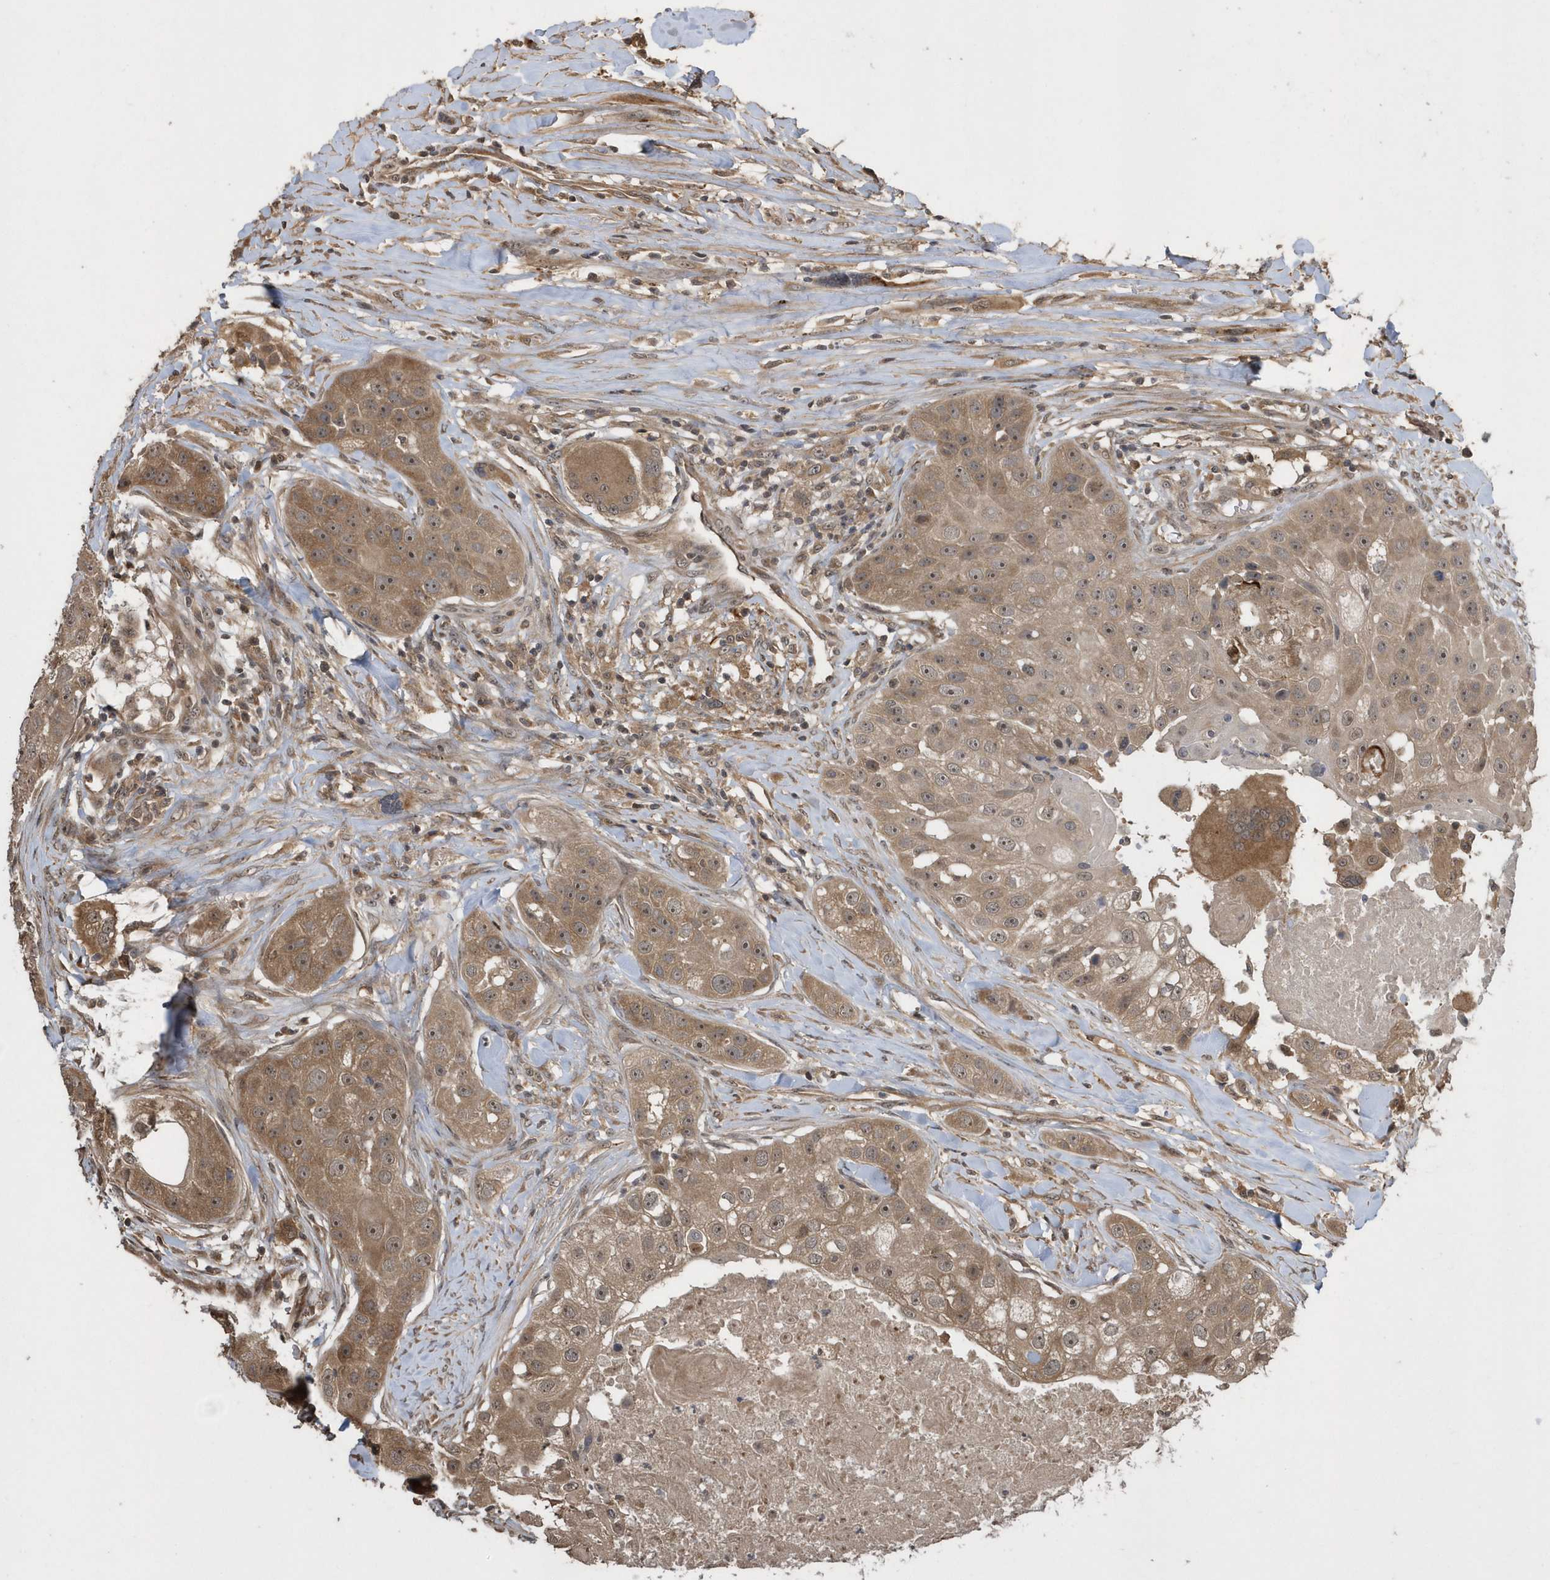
{"staining": {"intensity": "moderate", "quantity": ">75%", "location": "cytoplasmic/membranous,nuclear"}, "tissue": "head and neck cancer", "cell_type": "Tumor cells", "image_type": "cancer", "snomed": [{"axis": "morphology", "description": "Normal tissue, NOS"}, {"axis": "morphology", "description": "Squamous cell carcinoma, NOS"}, {"axis": "topography", "description": "Skeletal muscle"}, {"axis": "topography", "description": "Head-Neck"}], "caption": "An immunohistochemistry (IHC) histopathology image of neoplastic tissue is shown. Protein staining in brown highlights moderate cytoplasmic/membranous and nuclear positivity in squamous cell carcinoma (head and neck) within tumor cells.", "gene": "WASHC5", "patient": {"sex": "male", "age": 51}}